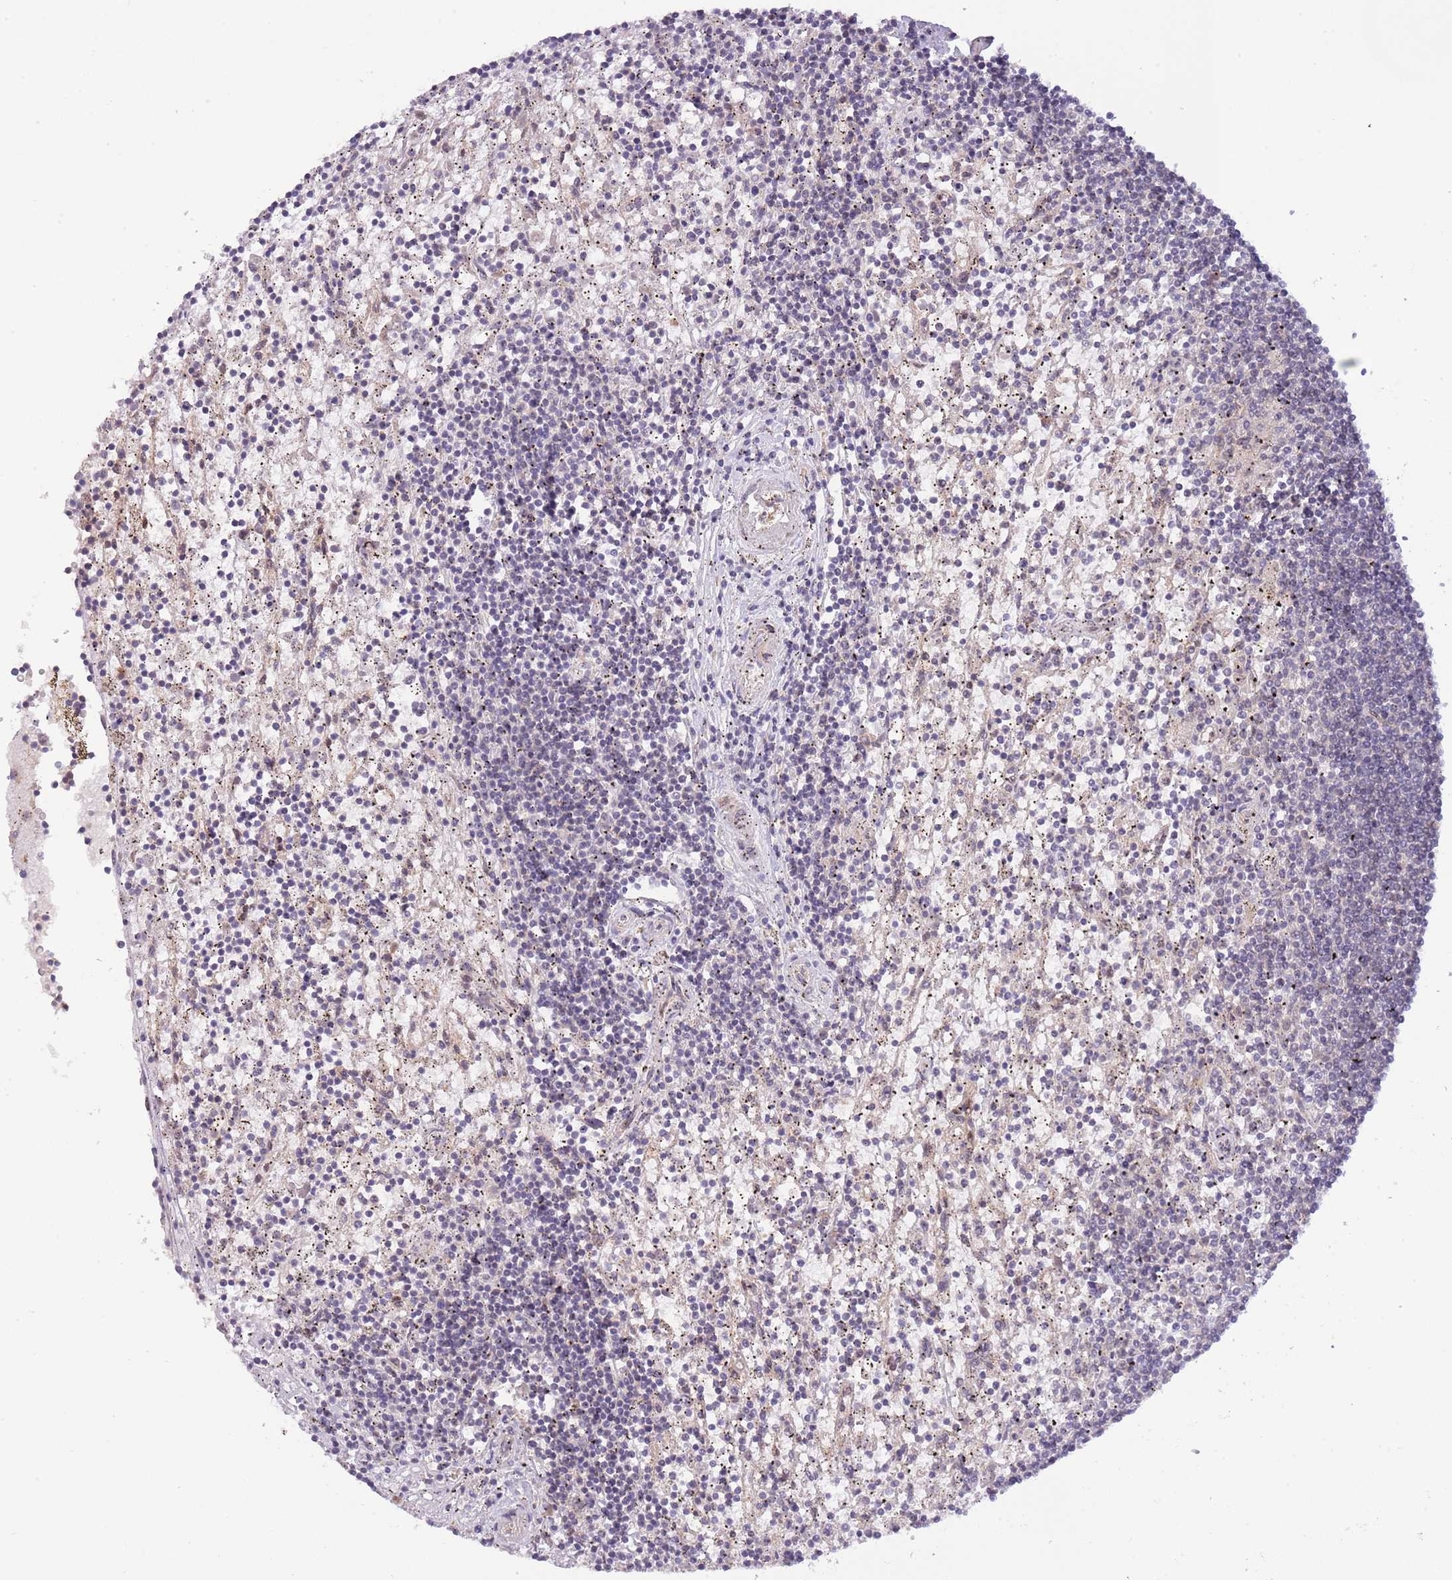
{"staining": {"intensity": "negative", "quantity": "none", "location": "none"}, "tissue": "lymphoma", "cell_type": "Tumor cells", "image_type": "cancer", "snomed": [{"axis": "morphology", "description": "Malignant lymphoma, non-Hodgkin's type, Low grade"}, {"axis": "topography", "description": "Spleen"}], "caption": "Photomicrograph shows no significant protein positivity in tumor cells of lymphoma.", "gene": "PRR16", "patient": {"sex": "male", "age": 76}}